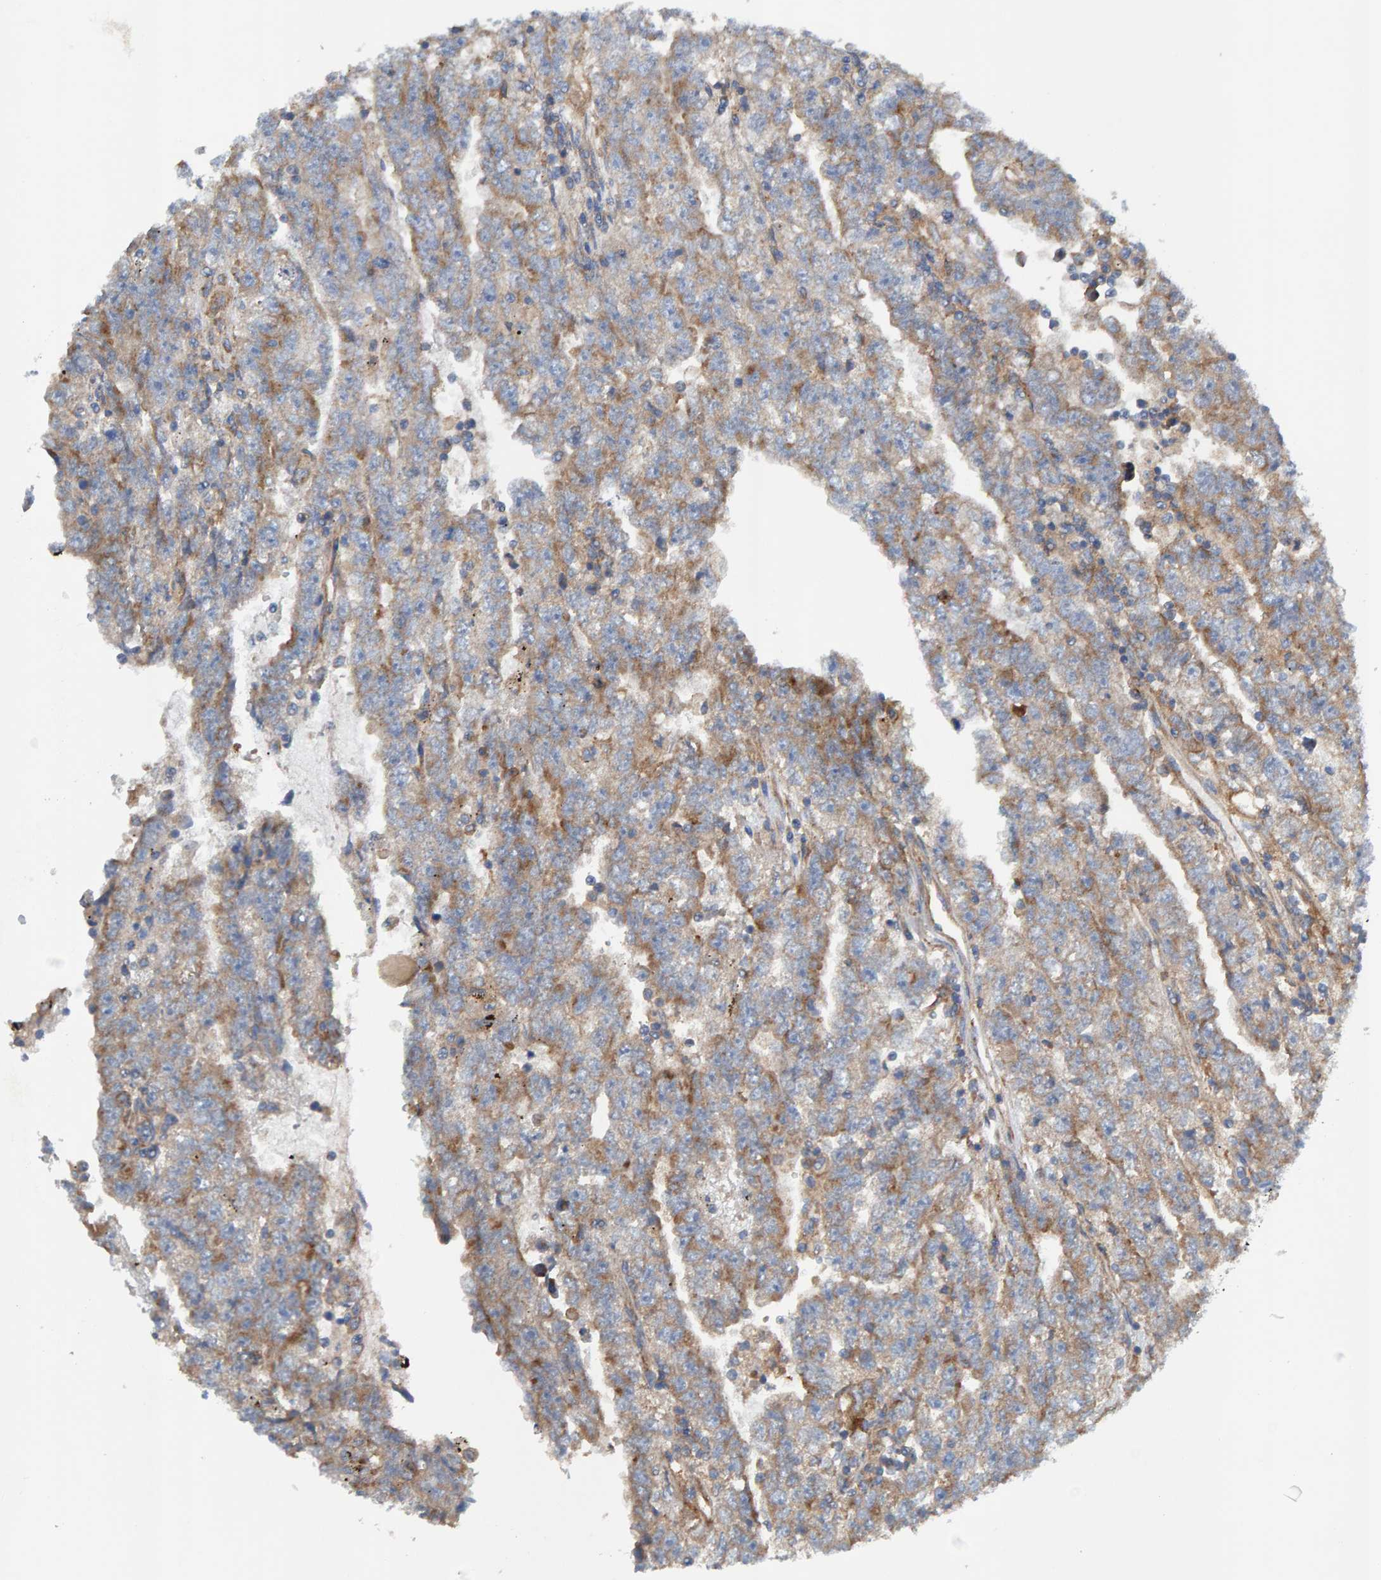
{"staining": {"intensity": "moderate", "quantity": "25%-75%", "location": "cytoplasmic/membranous"}, "tissue": "testis cancer", "cell_type": "Tumor cells", "image_type": "cancer", "snomed": [{"axis": "morphology", "description": "Carcinoma, Embryonal, NOS"}, {"axis": "topography", "description": "Testis"}], "caption": "The photomicrograph reveals staining of testis cancer (embryonal carcinoma), revealing moderate cytoplasmic/membranous protein positivity (brown color) within tumor cells.", "gene": "MKLN1", "patient": {"sex": "male", "age": 25}}